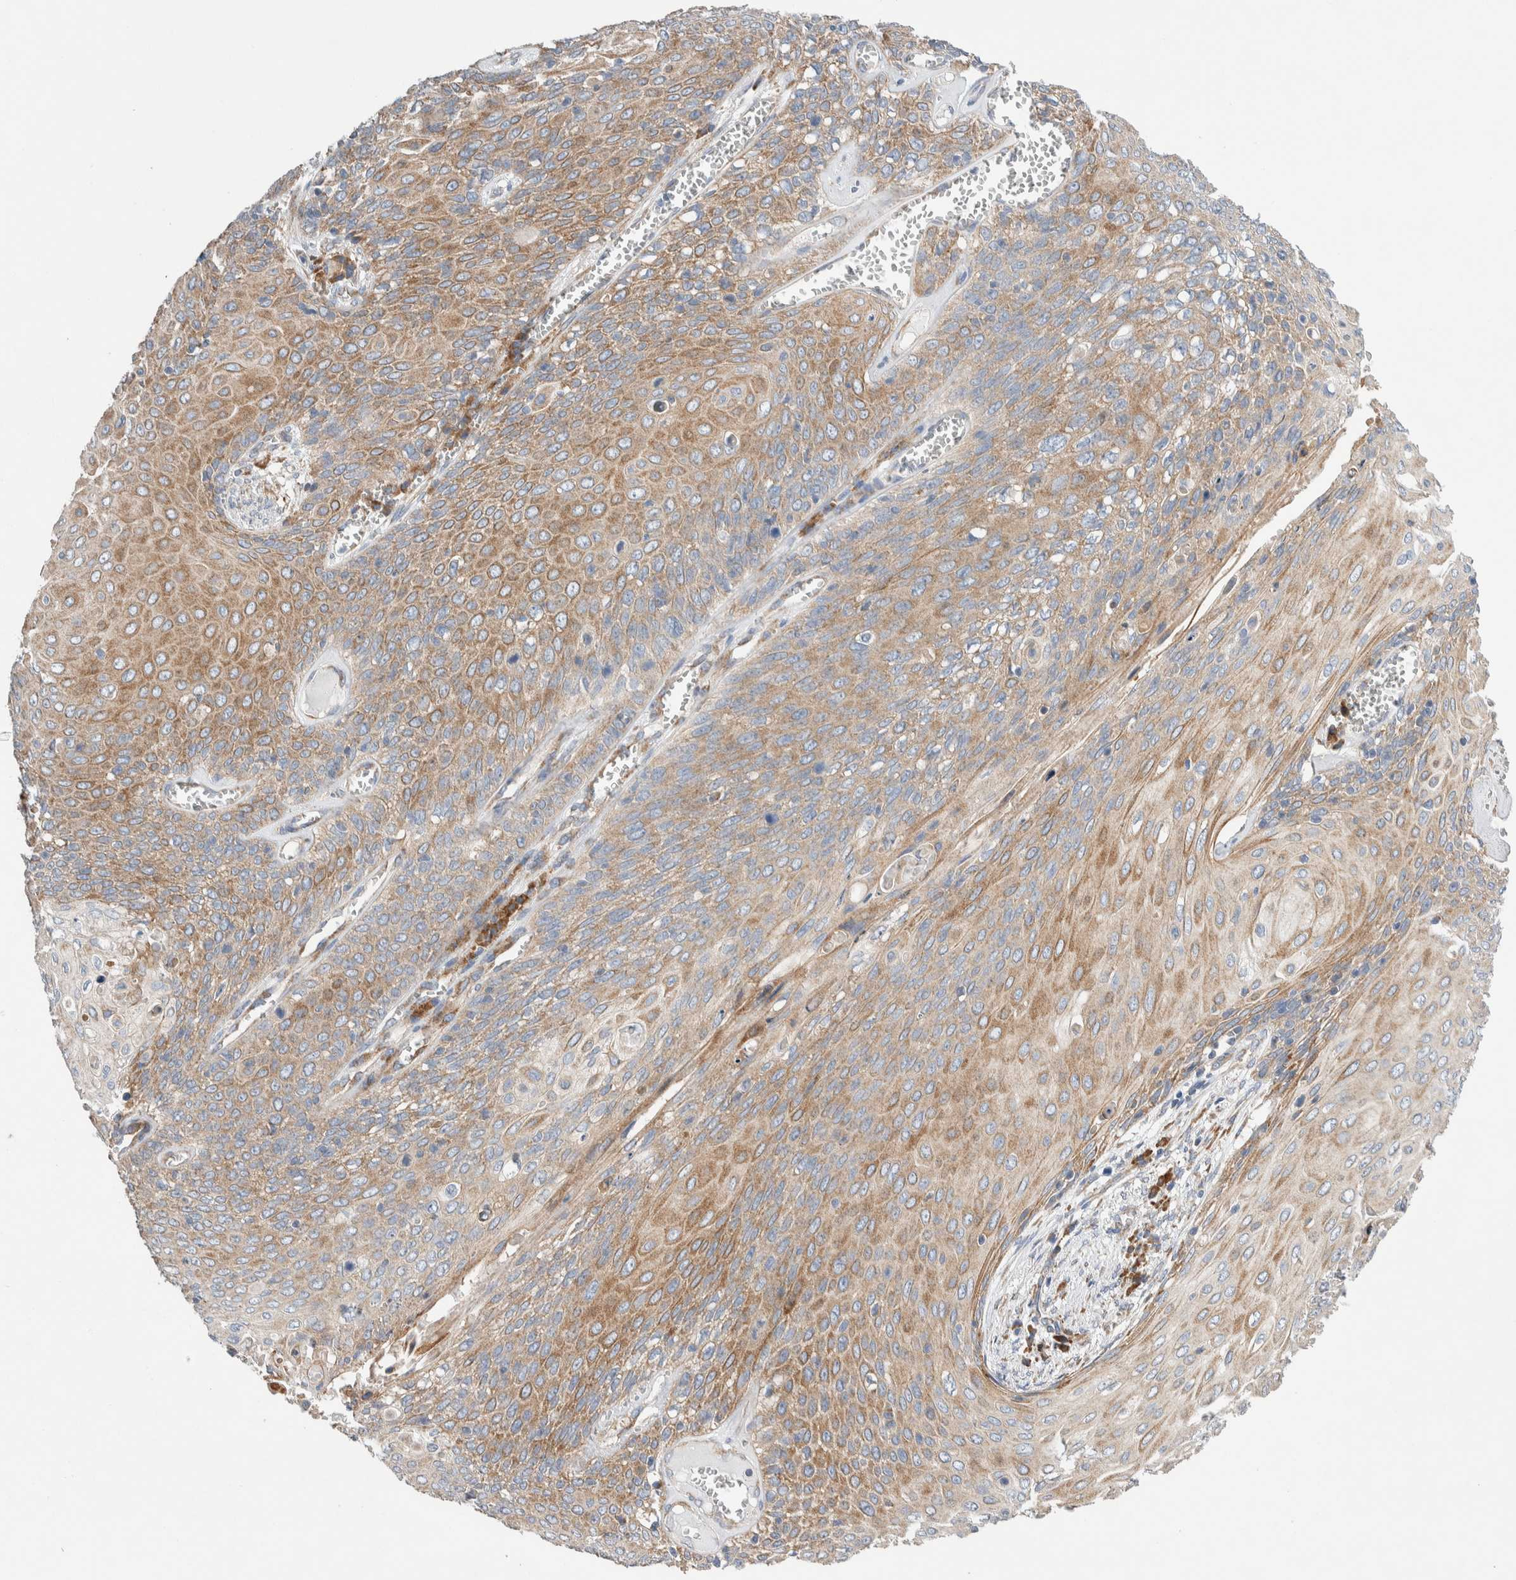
{"staining": {"intensity": "moderate", "quantity": ">75%", "location": "cytoplasmic/membranous"}, "tissue": "cervical cancer", "cell_type": "Tumor cells", "image_type": "cancer", "snomed": [{"axis": "morphology", "description": "Squamous cell carcinoma, NOS"}, {"axis": "topography", "description": "Cervix"}], "caption": "Cervical squamous cell carcinoma tissue exhibits moderate cytoplasmic/membranous expression in approximately >75% of tumor cells The protein is shown in brown color, while the nuclei are stained blue.", "gene": "RACK1", "patient": {"sex": "female", "age": 39}}